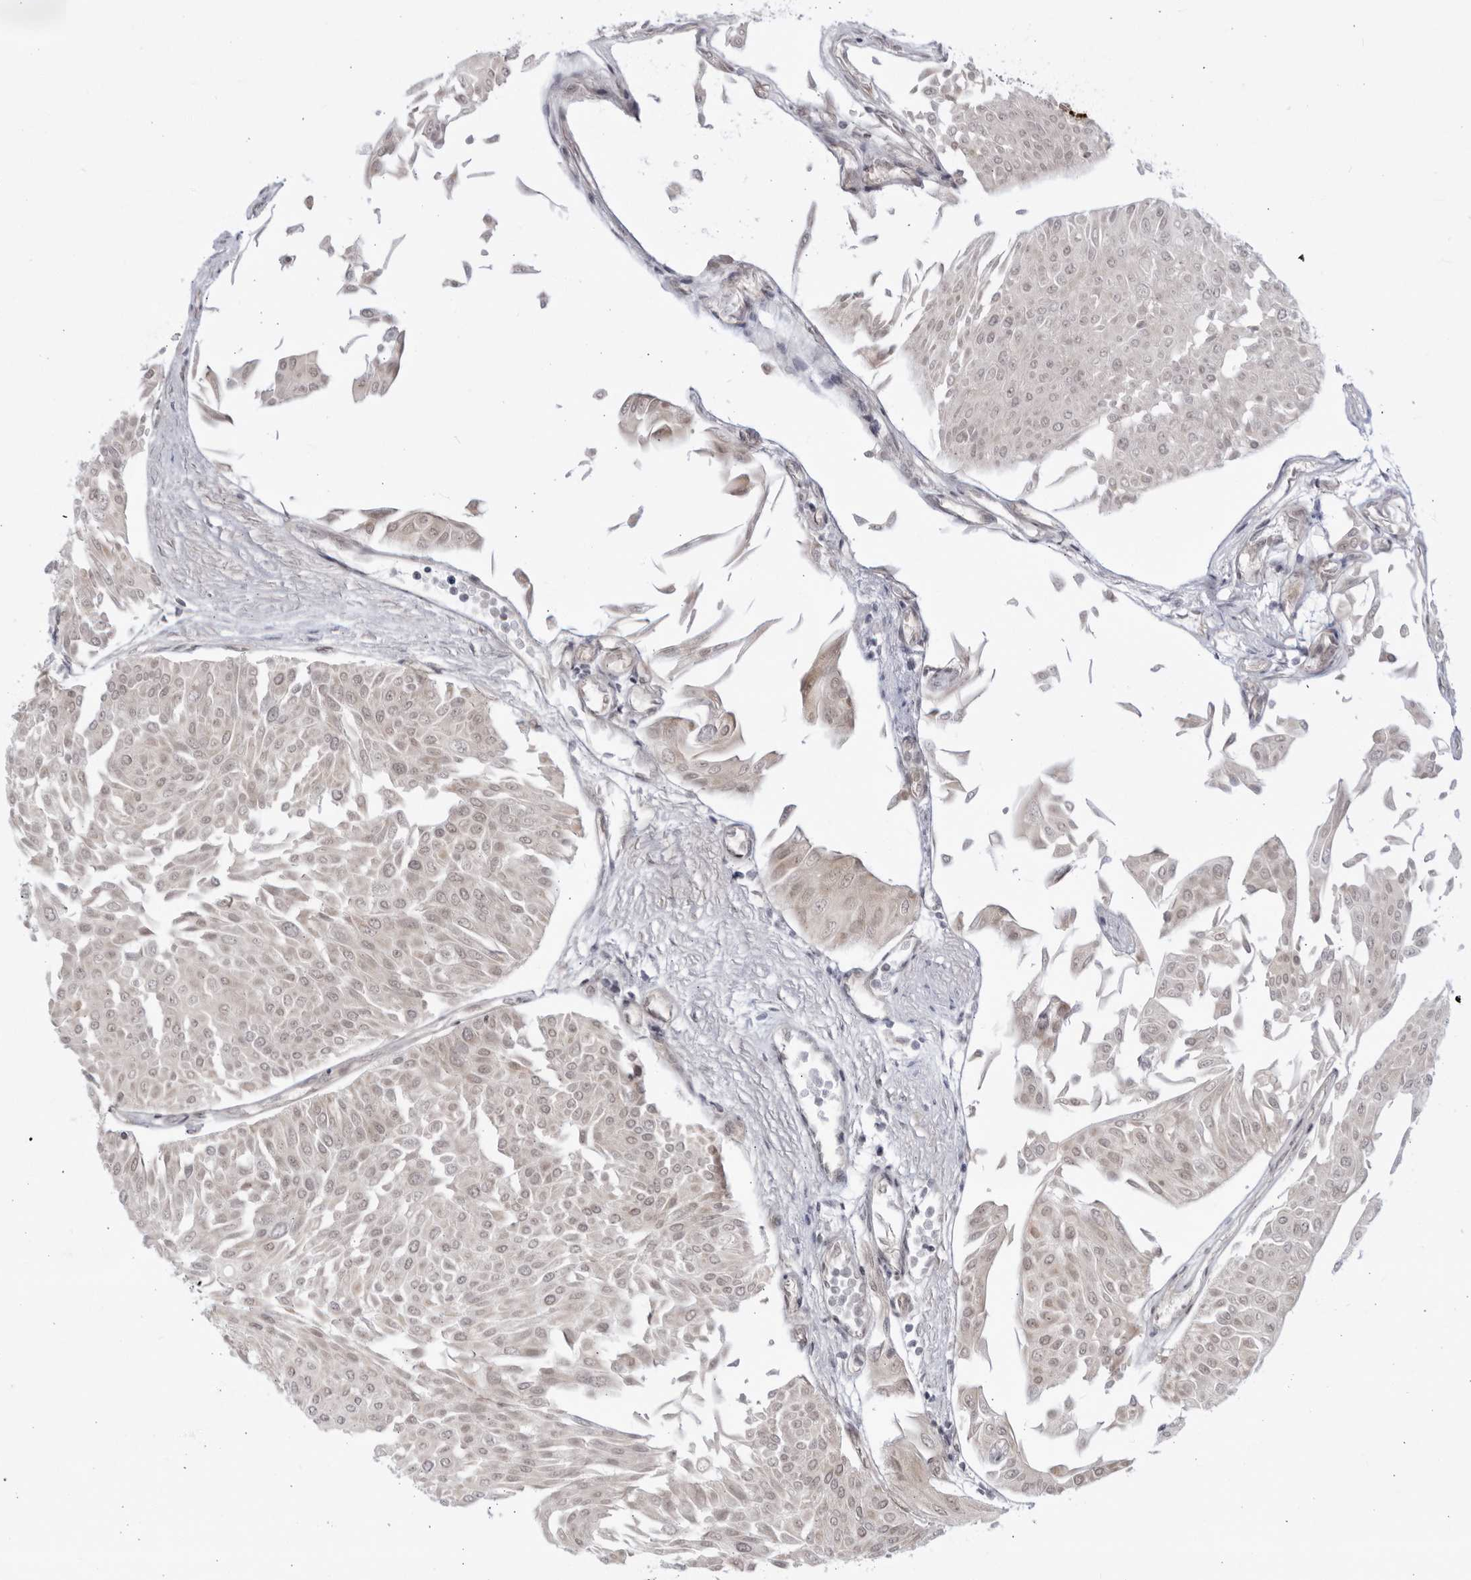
{"staining": {"intensity": "weak", "quantity": ">75%", "location": "nuclear"}, "tissue": "urothelial cancer", "cell_type": "Tumor cells", "image_type": "cancer", "snomed": [{"axis": "morphology", "description": "Urothelial carcinoma, Low grade"}, {"axis": "topography", "description": "Urinary bladder"}], "caption": "An immunohistochemistry (IHC) photomicrograph of neoplastic tissue is shown. Protein staining in brown highlights weak nuclear positivity in urothelial cancer within tumor cells.", "gene": "ITGB3BP", "patient": {"sex": "male", "age": 67}}